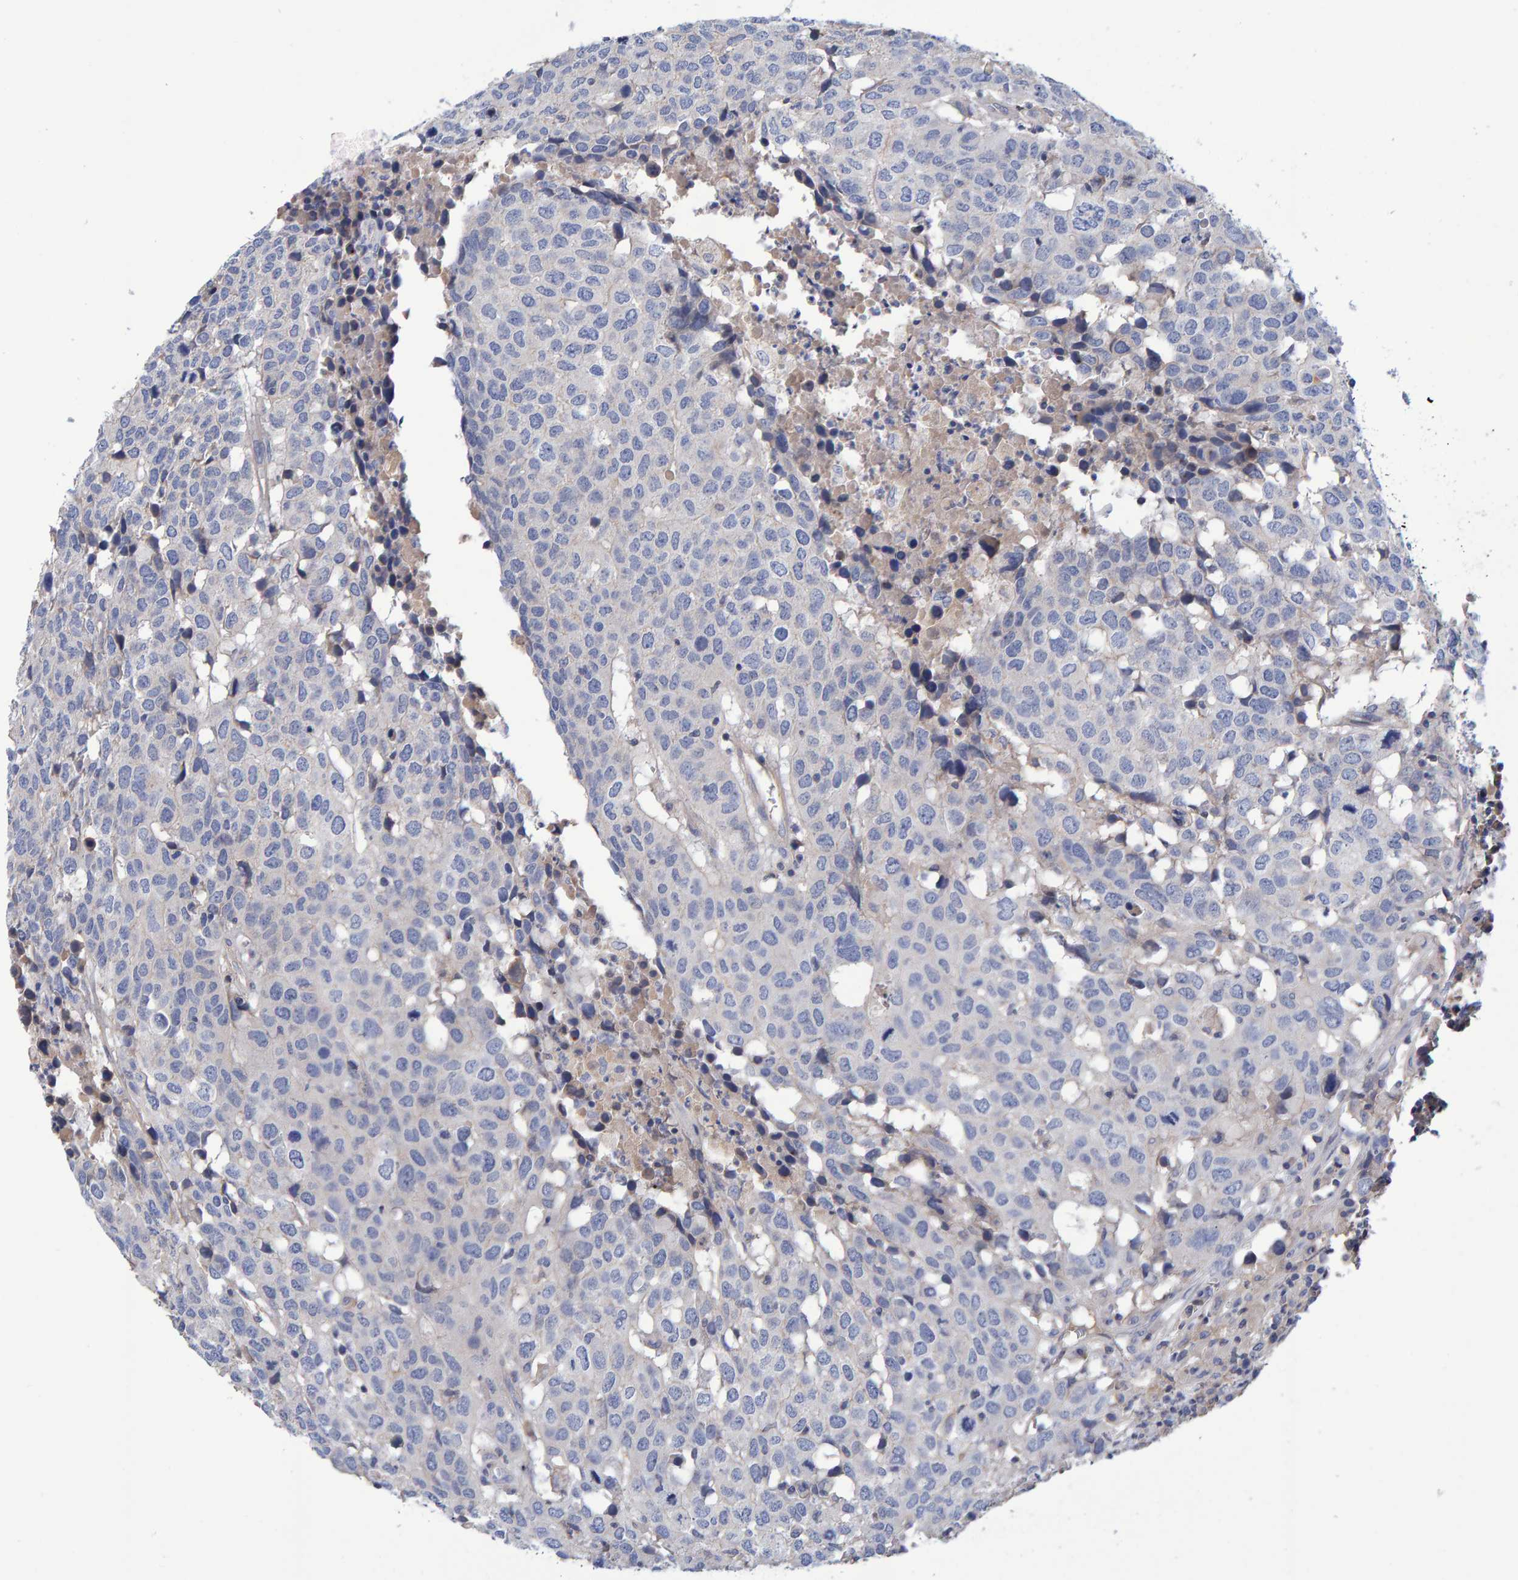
{"staining": {"intensity": "negative", "quantity": "none", "location": "none"}, "tissue": "head and neck cancer", "cell_type": "Tumor cells", "image_type": "cancer", "snomed": [{"axis": "morphology", "description": "Squamous cell carcinoma, NOS"}, {"axis": "topography", "description": "Head-Neck"}], "caption": "An image of squamous cell carcinoma (head and neck) stained for a protein shows no brown staining in tumor cells.", "gene": "EFR3A", "patient": {"sex": "male", "age": 66}}